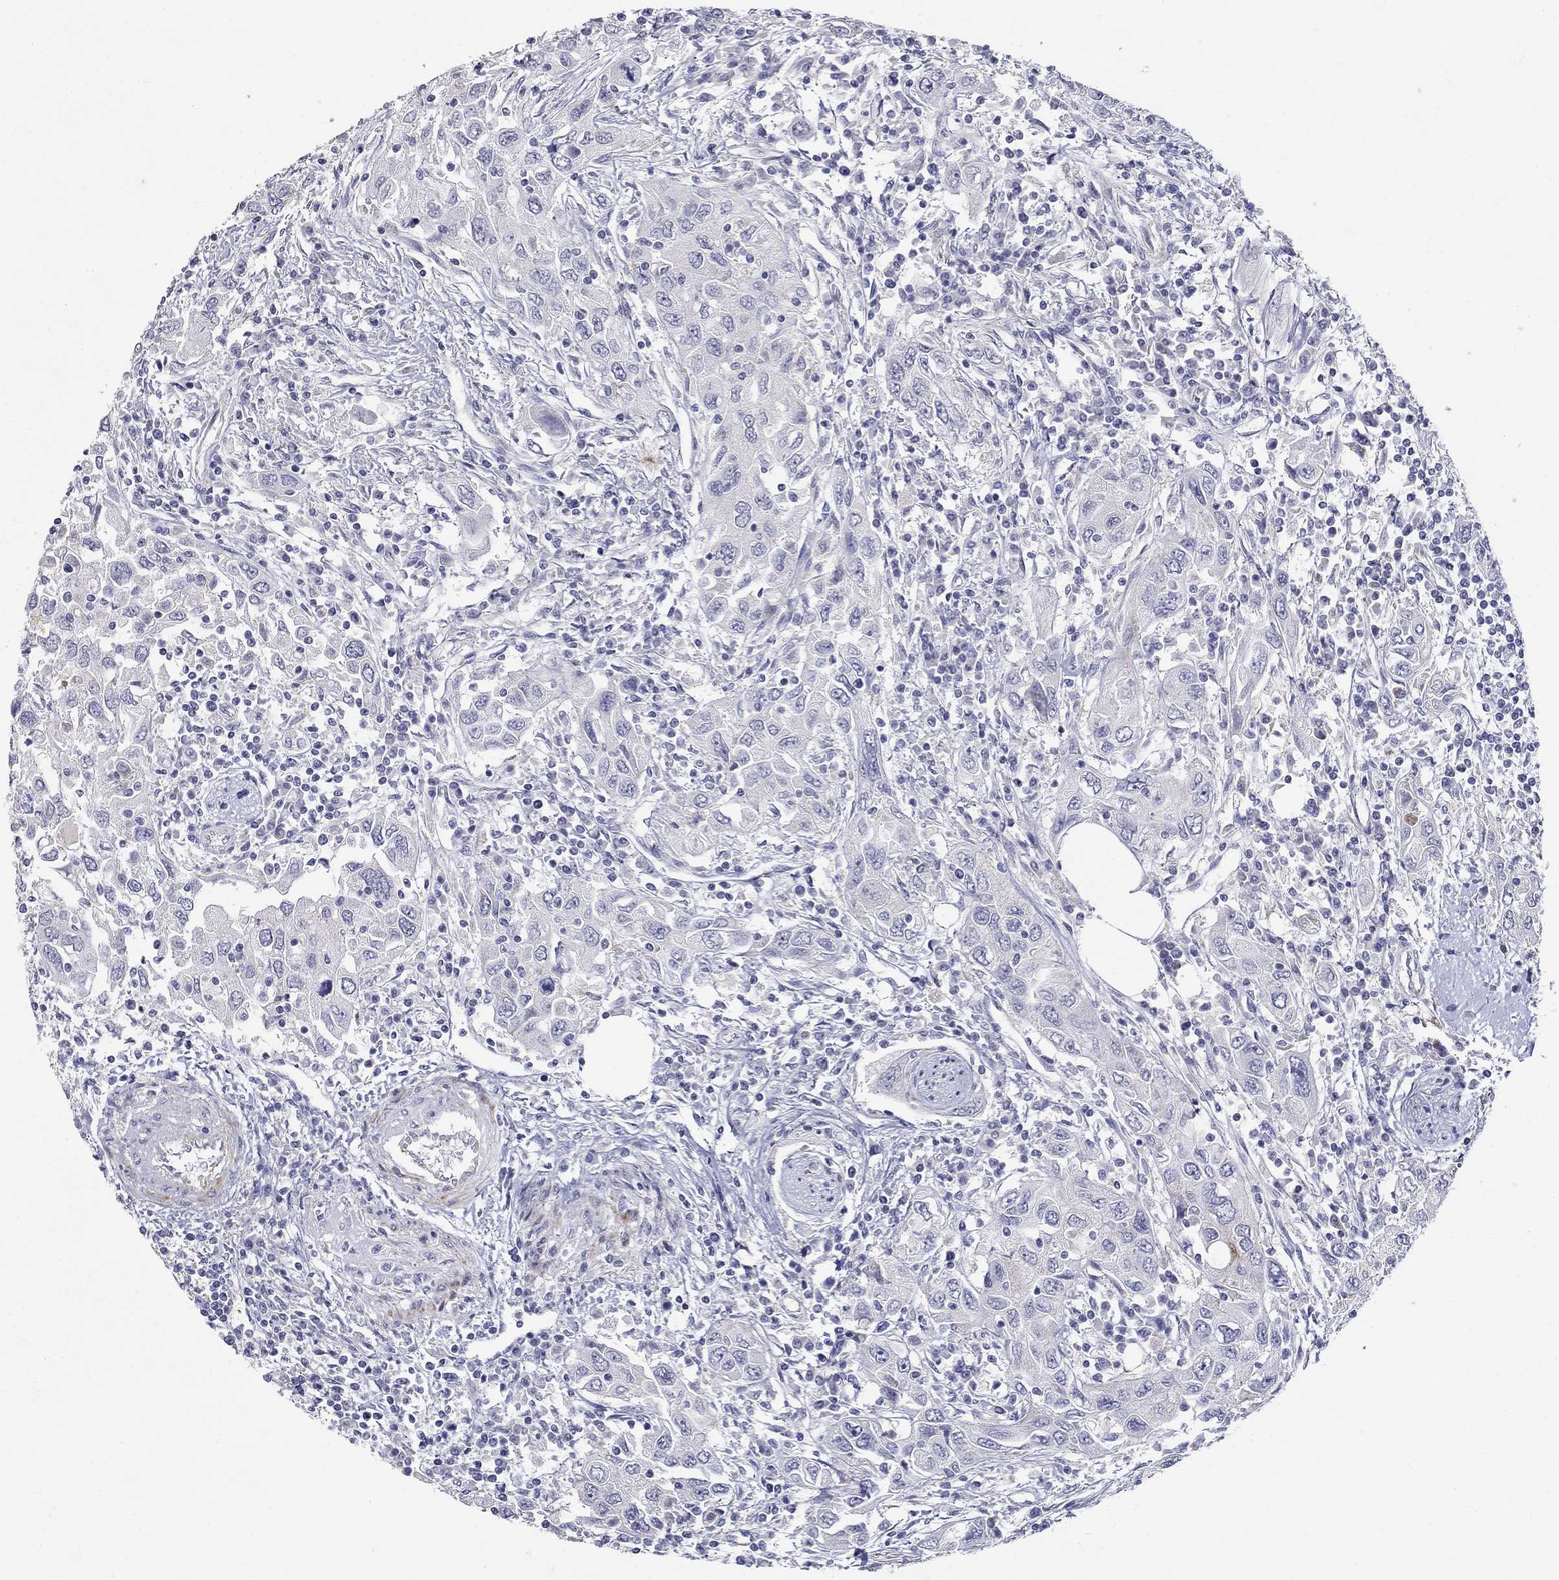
{"staining": {"intensity": "negative", "quantity": "none", "location": "none"}, "tissue": "urothelial cancer", "cell_type": "Tumor cells", "image_type": "cancer", "snomed": [{"axis": "morphology", "description": "Urothelial carcinoma, High grade"}, {"axis": "topography", "description": "Urinary bladder"}], "caption": "Immunohistochemistry micrograph of high-grade urothelial carcinoma stained for a protein (brown), which displays no staining in tumor cells.", "gene": "HMX2", "patient": {"sex": "male", "age": 76}}